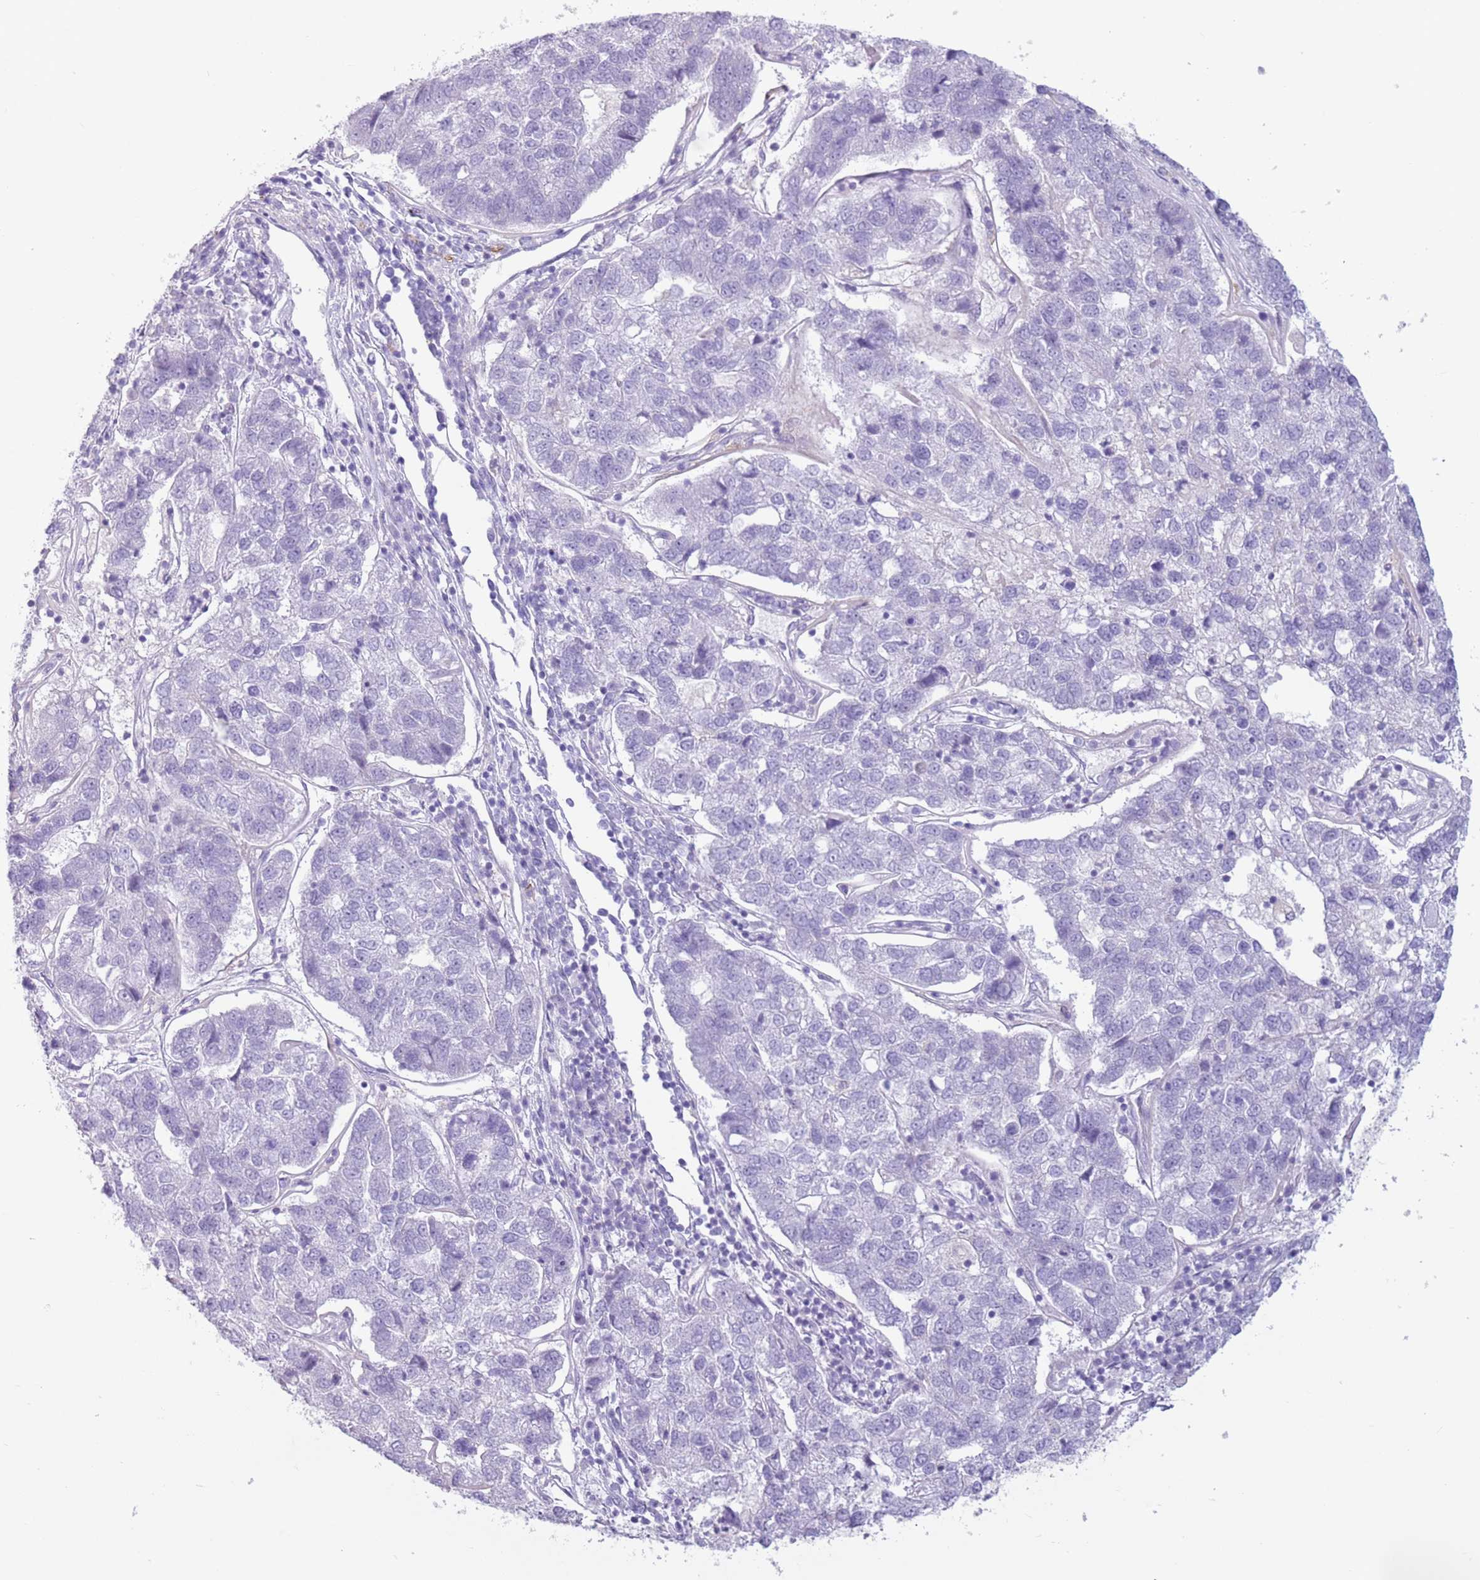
{"staining": {"intensity": "negative", "quantity": "none", "location": "none"}, "tissue": "pancreatic cancer", "cell_type": "Tumor cells", "image_type": "cancer", "snomed": [{"axis": "morphology", "description": "Adenocarcinoma, NOS"}, {"axis": "topography", "description": "Pancreas"}], "caption": "This is an IHC photomicrograph of pancreatic adenocarcinoma. There is no expression in tumor cells.", "gene": "SNX6", "patient": {"sex": "female", "age": 61}}